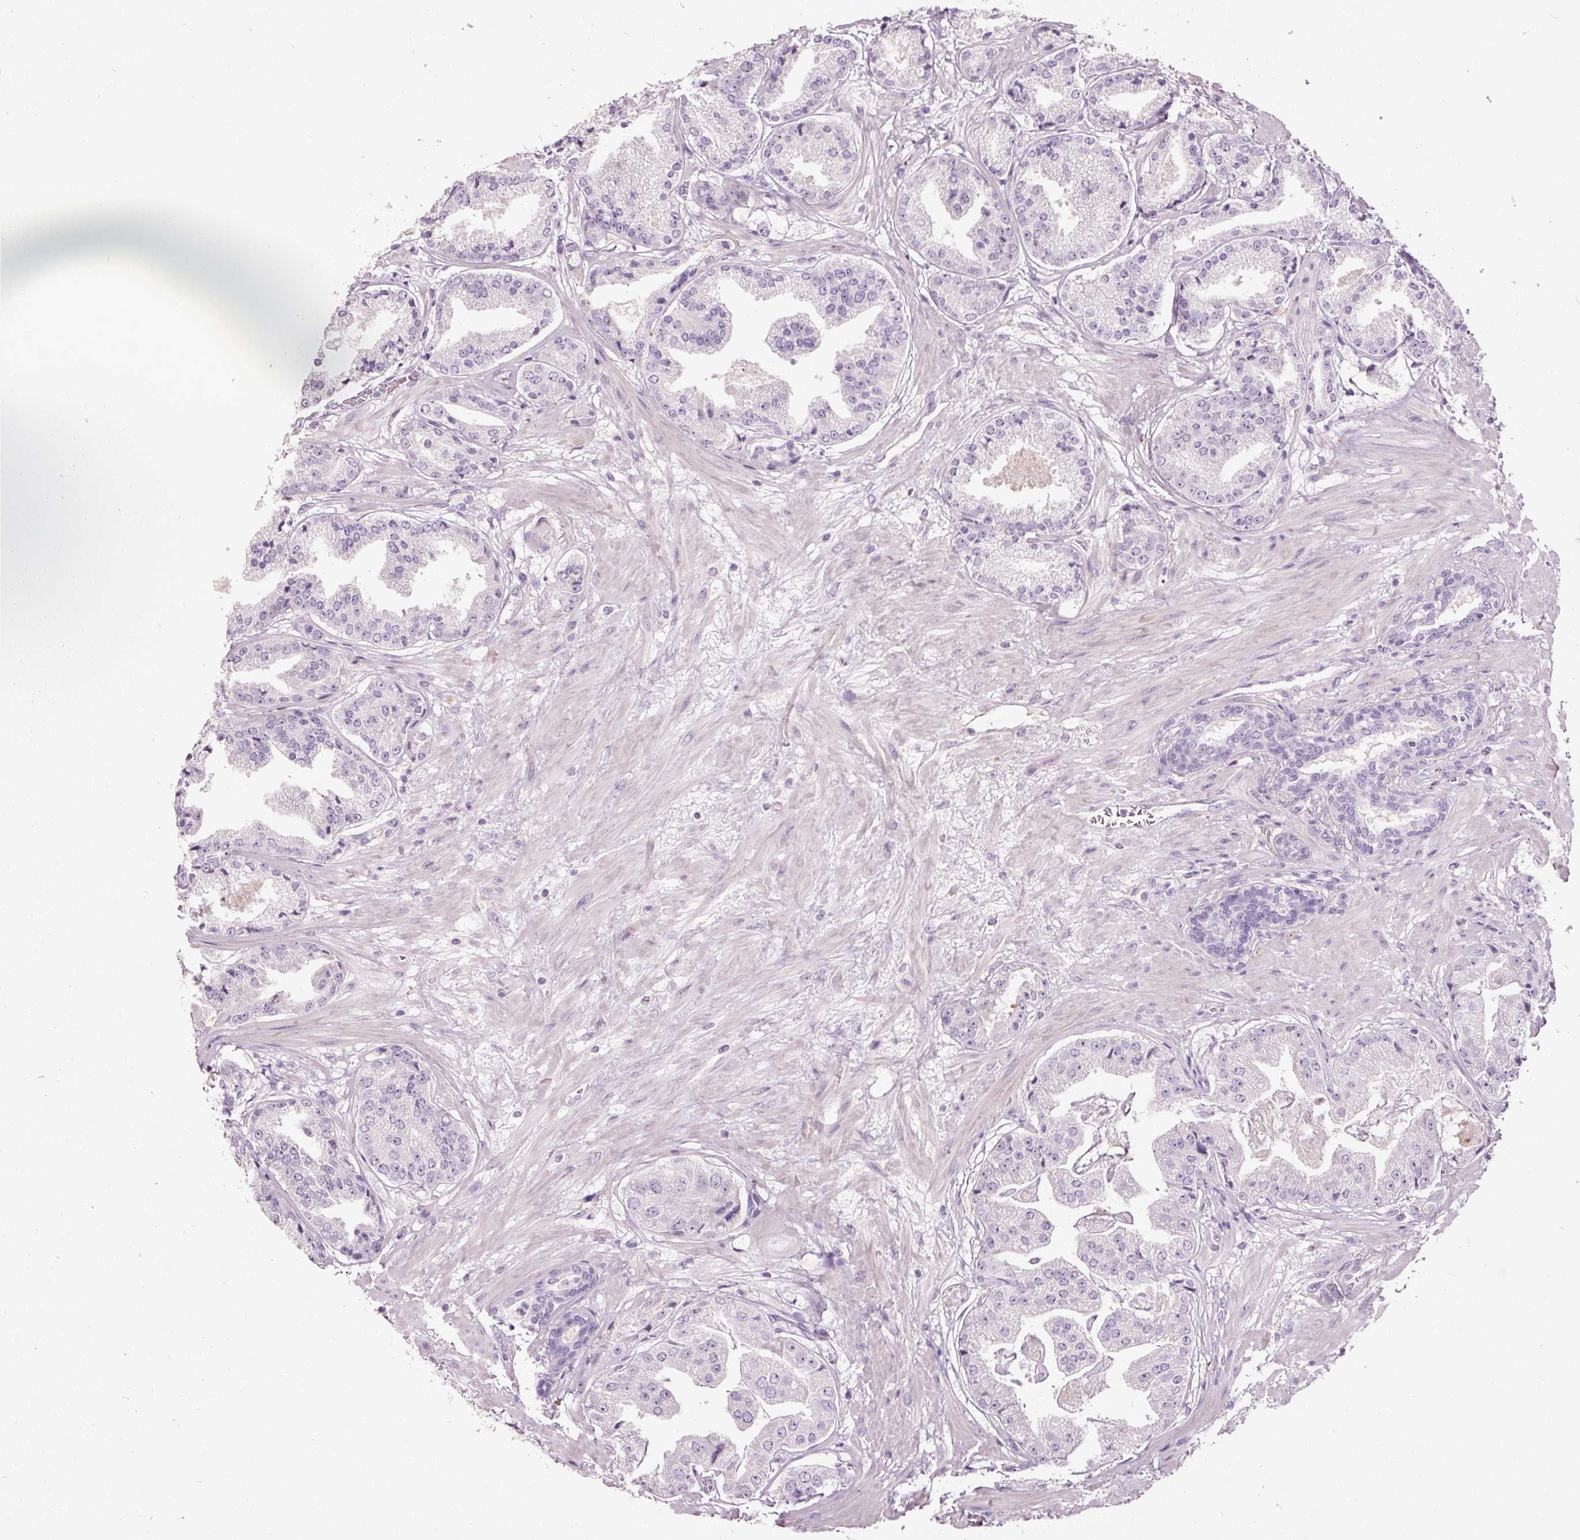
{"staining": {"intensity": "negative", "quantity": "none", "location": "none"}, "tissue": "prostate cancer", "cell_type": "Tumor cells", "image_type": "cancer", "snomed": [{"axis": "morphology", "description": "Adenocarcinoma, High grade"}, {"axis": "topography", "description": "Prostate"}], "caption": "Photomicrograph shows no protein positivity in tumor cells of prostate cancer (high-grade adenocarcinoma) tissue.", "gene": "MUC5AC", "patient": {"sex": "male", "age": 63}}